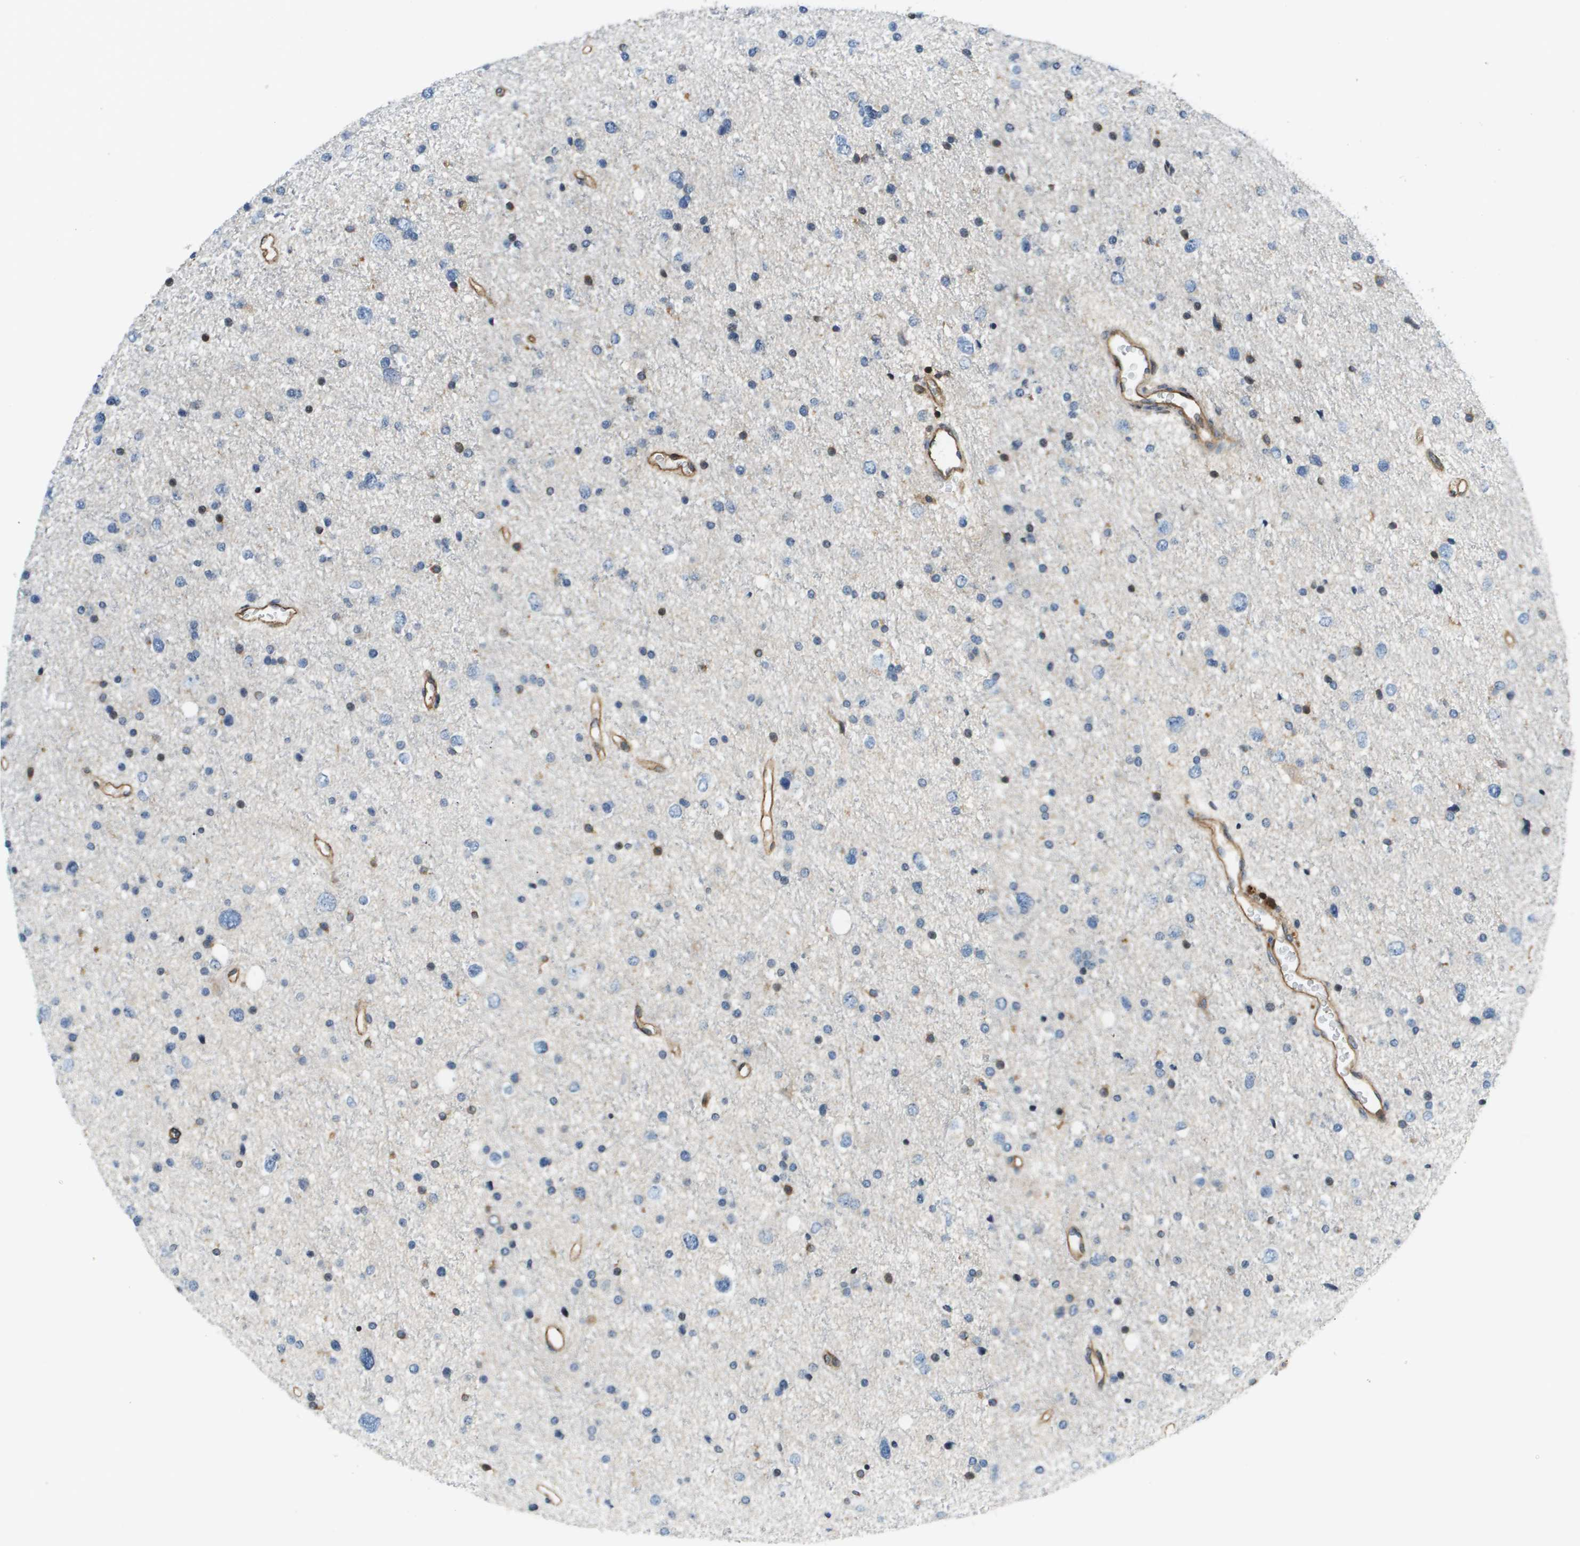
{"staining": {"intensity": "negative", "quantity": "none", "location": "none"}, "tissue": "glioma", "cell_type": "Tumor cells", "image_type": "cancer", "snomed": [{"axis": "morphology", "description": "Glioma, malignant, Low grade"}, {"axis": "topography", "description": "Brain"}], "caption": "Human glioma stained for a protein using immunohistochemistry shows no staining in tumor cells.", "gene": "ESYT1", "patient": {"sex": "female", "age": 37}}